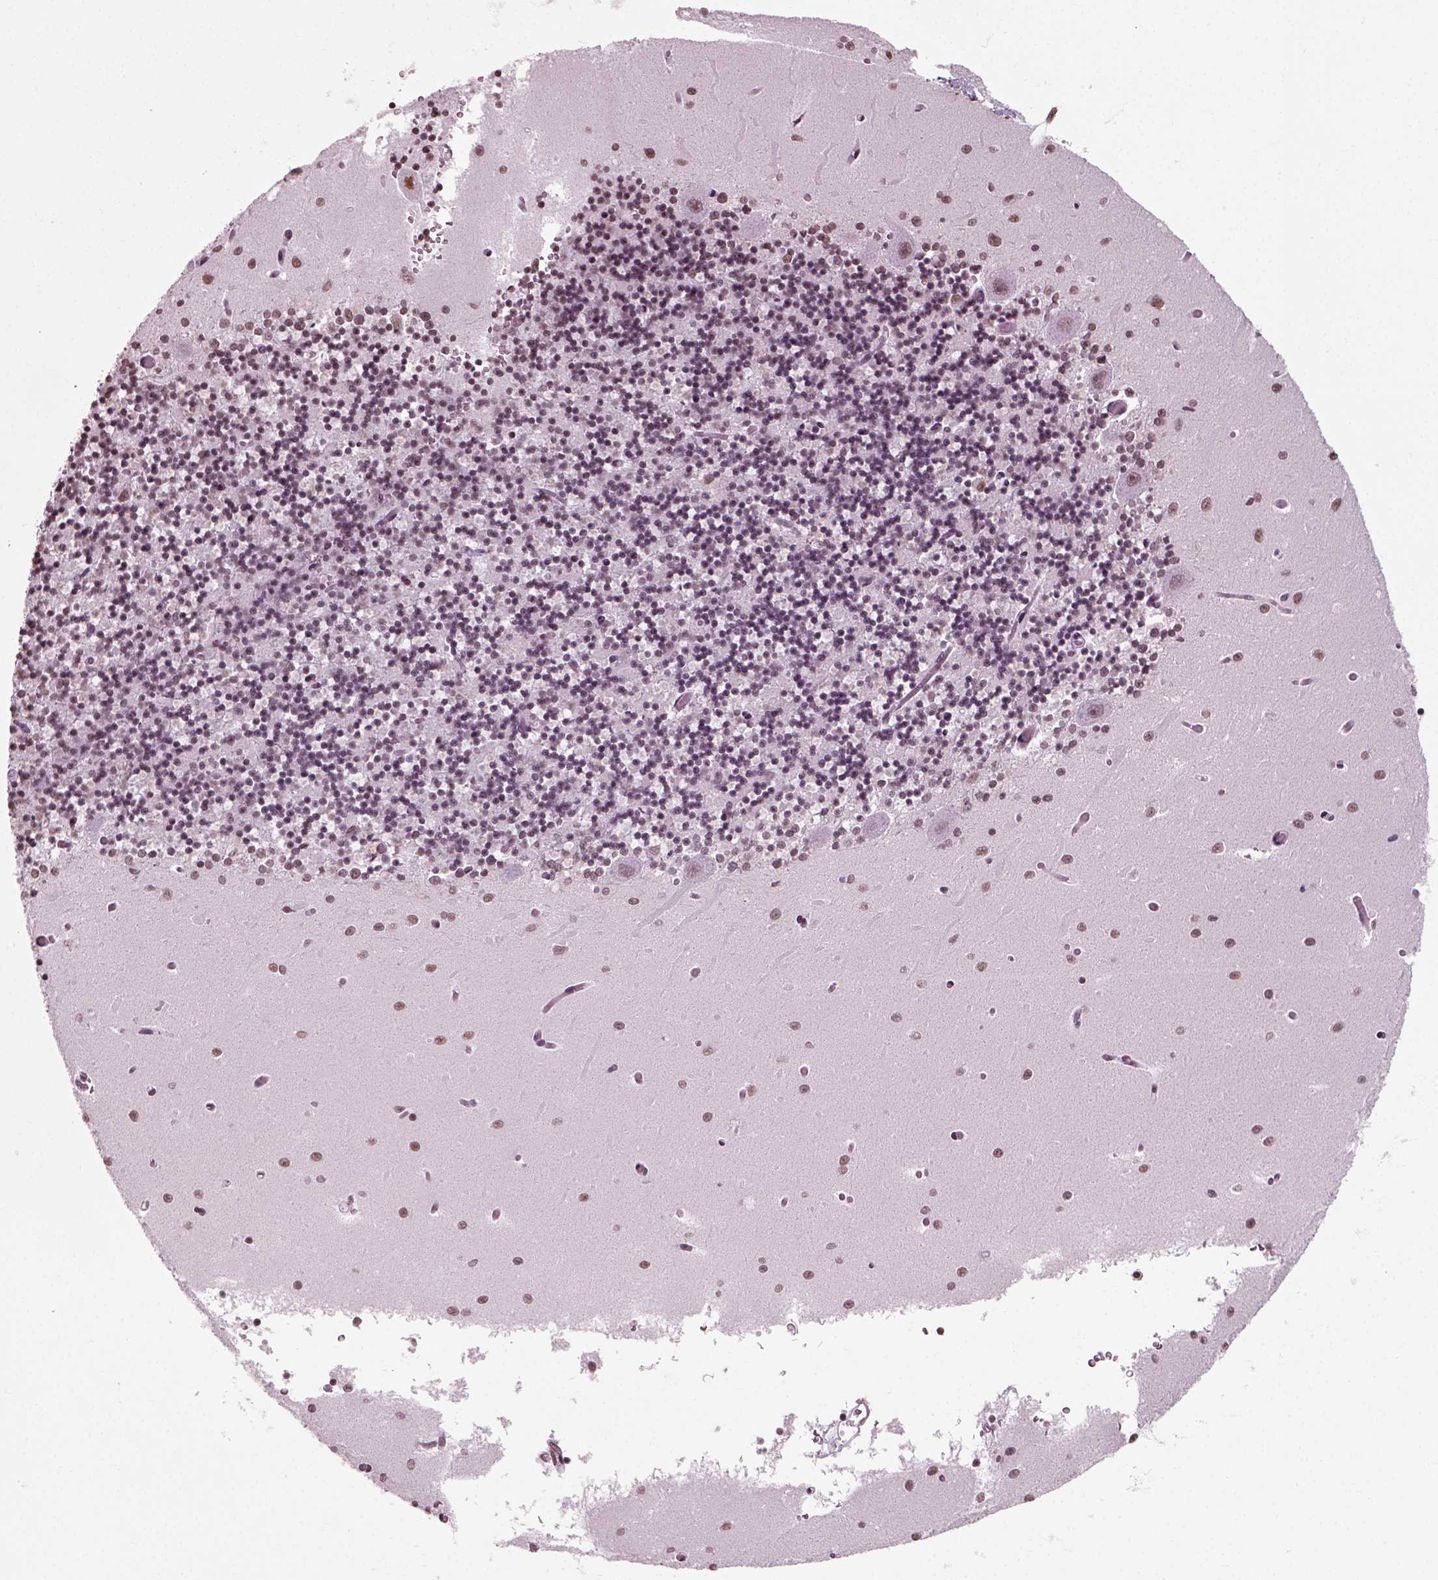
{"staining": {"intensity": "moderate", "quantity": "<25%", "location": "nuclear"}, "tissue": "cerebellum", "cell_type": "Cells in granular layer", "image_type": "normal", "snomed": [{"axis": "morphology", "description": "Normal tissue, NOS"}, {"axis": "topography", "description": "Cerebellum"}], "caption": "A high-resolution image shows immunohistochemistry (IHC) staining of benign cerebellum, which displays moderate nuclear expression in about <25% of cells in granular layer.", "gene": "POLR1H", "patient": {"sex": "female", "age": 64}}